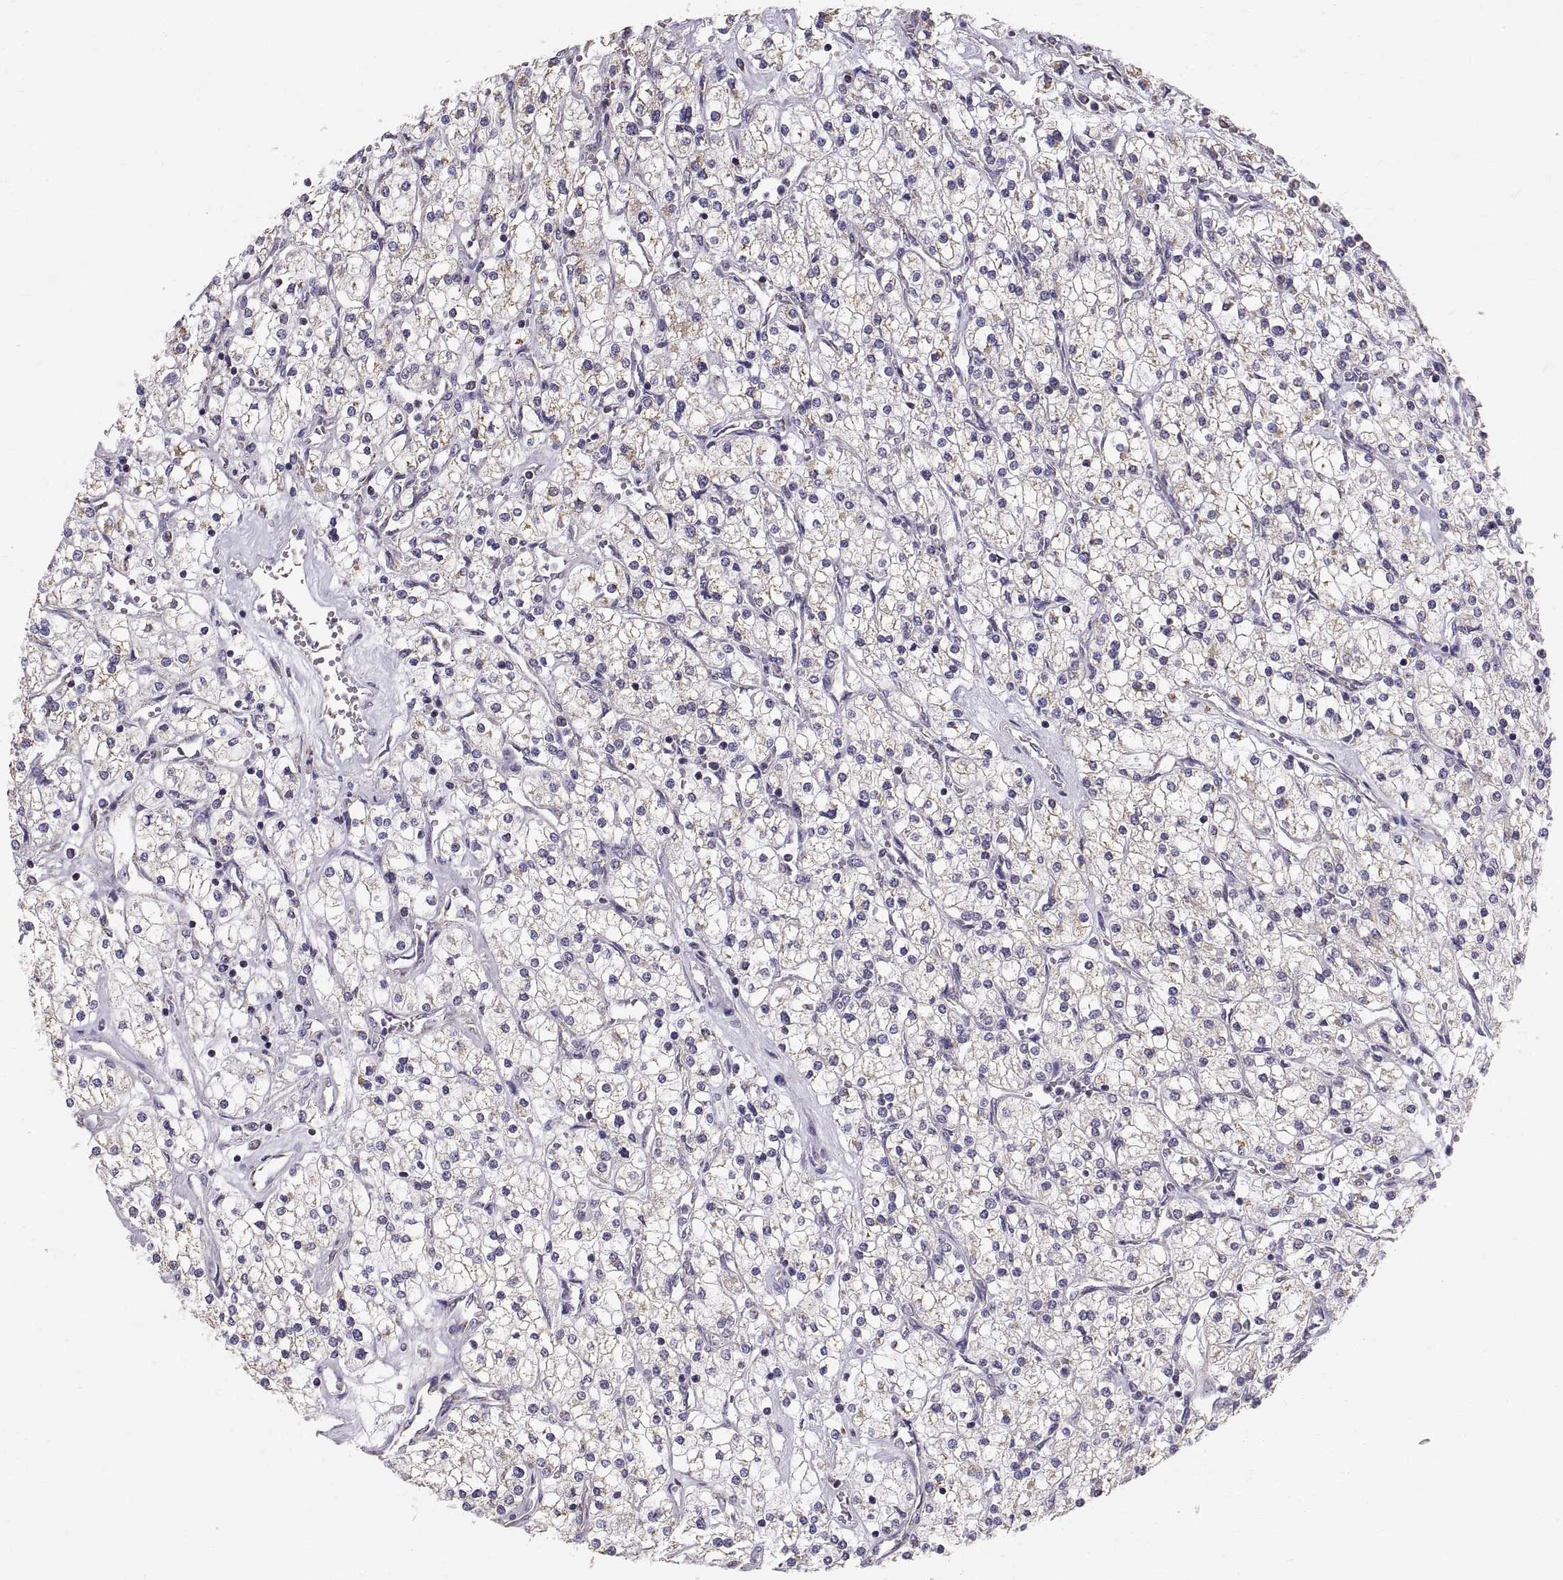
{"staining": {"intensity": "weak", "quantity": "<25%", "location": "cytoplasmic/membranous"}, "tissue": "renal cancer", "cell_type": "Tumor cells", "image_type": "cancer", "snomed": [{"axis": "morphology", "description": "Adenocarcinoma, NOS"}, {"axis": "topography", "description": "Kidney"}], "caption": "Renal cancer was stained to show a protein in brown. There is no significant expression in tumor cells.", "gene": "STMND1", "patient": {"sex": "male", "age": 80}}